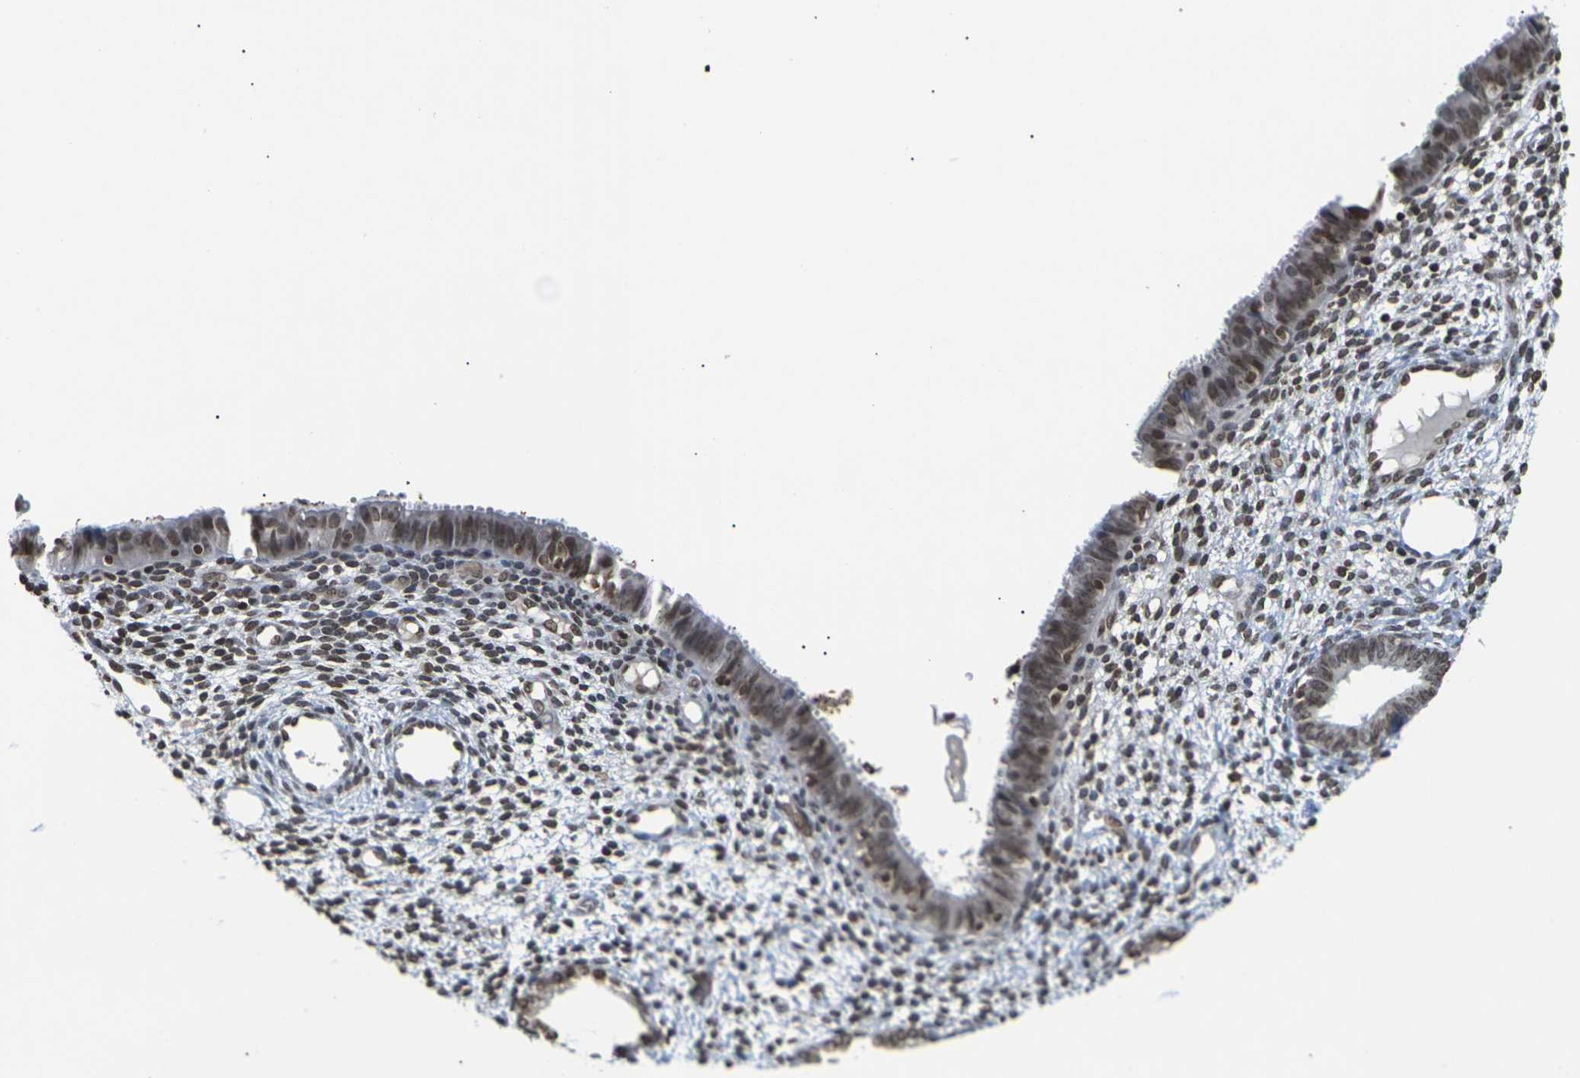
{"staining": {"intensity": "weak", "quantity": ">75%", "location": "nuclear"}, "tissue": "endometrium", "cell_type": "Cells in endometrial stroma", "image_type": "normal", "snomed": [{"axis": "morphology", "description": "Normal tissue, NOS"}, {"axis": "topography", "description": "Endometrium"}], "caption": "Cells in endometrial stroma demonstrate weak nuclear positivity in approximately >75% of cells in benign endometrium.", "gene": "ETV5", "patient": {"sex": "female", "age": 61}}